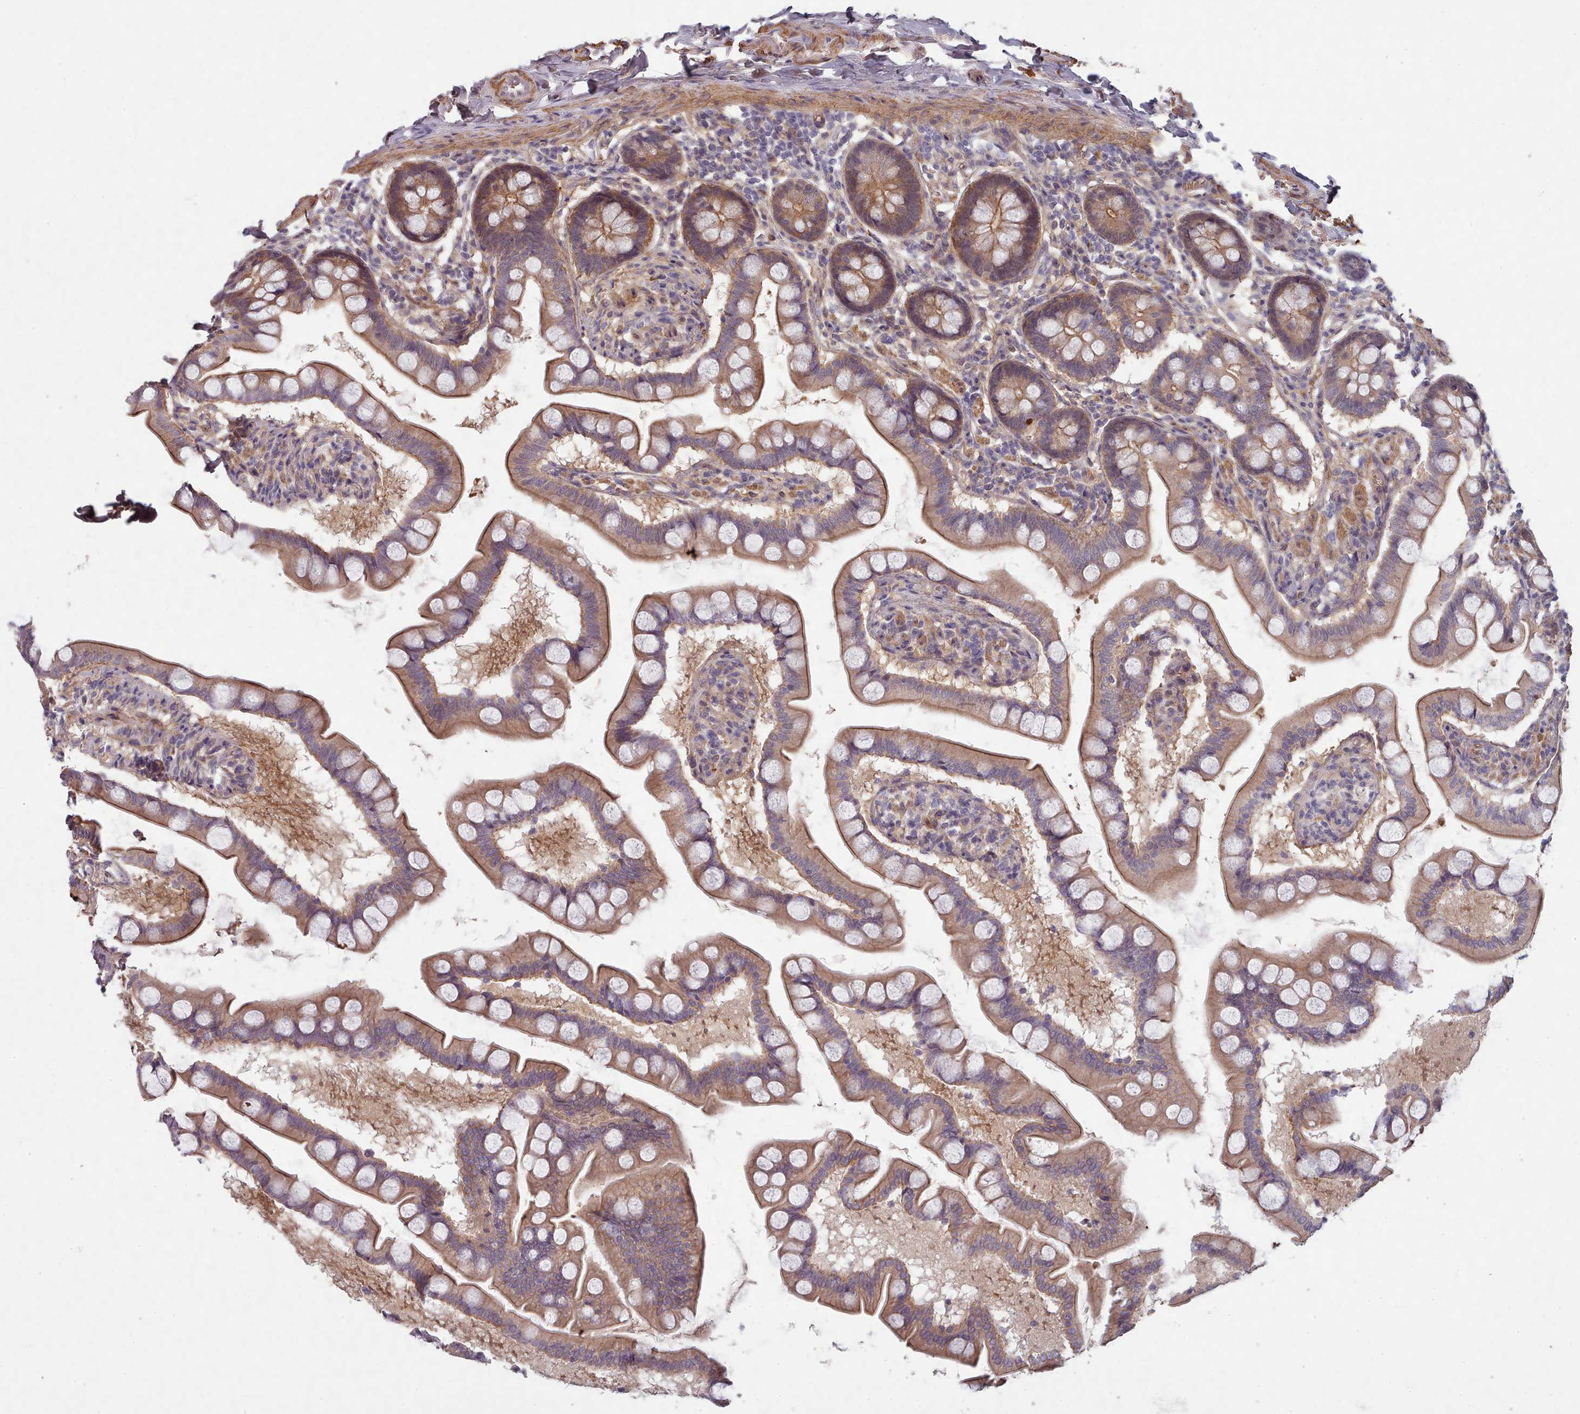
{"staining": {"intensity": "moderate", "quantity": ">75%", "location": "cytoplasmic/membranous"}, "tissue": "small intestine", "cell_type": "Glandular cells", "image_type": "normal", "snomed": [{"axis": "morphology", "description": "Normal tissue, NOS"}, {"axis": "topography", "description": "Small intestine"}], "caption": "Small intestine stained for a protein reveals moderate cytoplasmic/membranous positivity in glandular cells. (IHC, brightfield microscopy, high magnification).", "gene": "CLNS1A", "patient": {"sex": "male", "age": 41}}